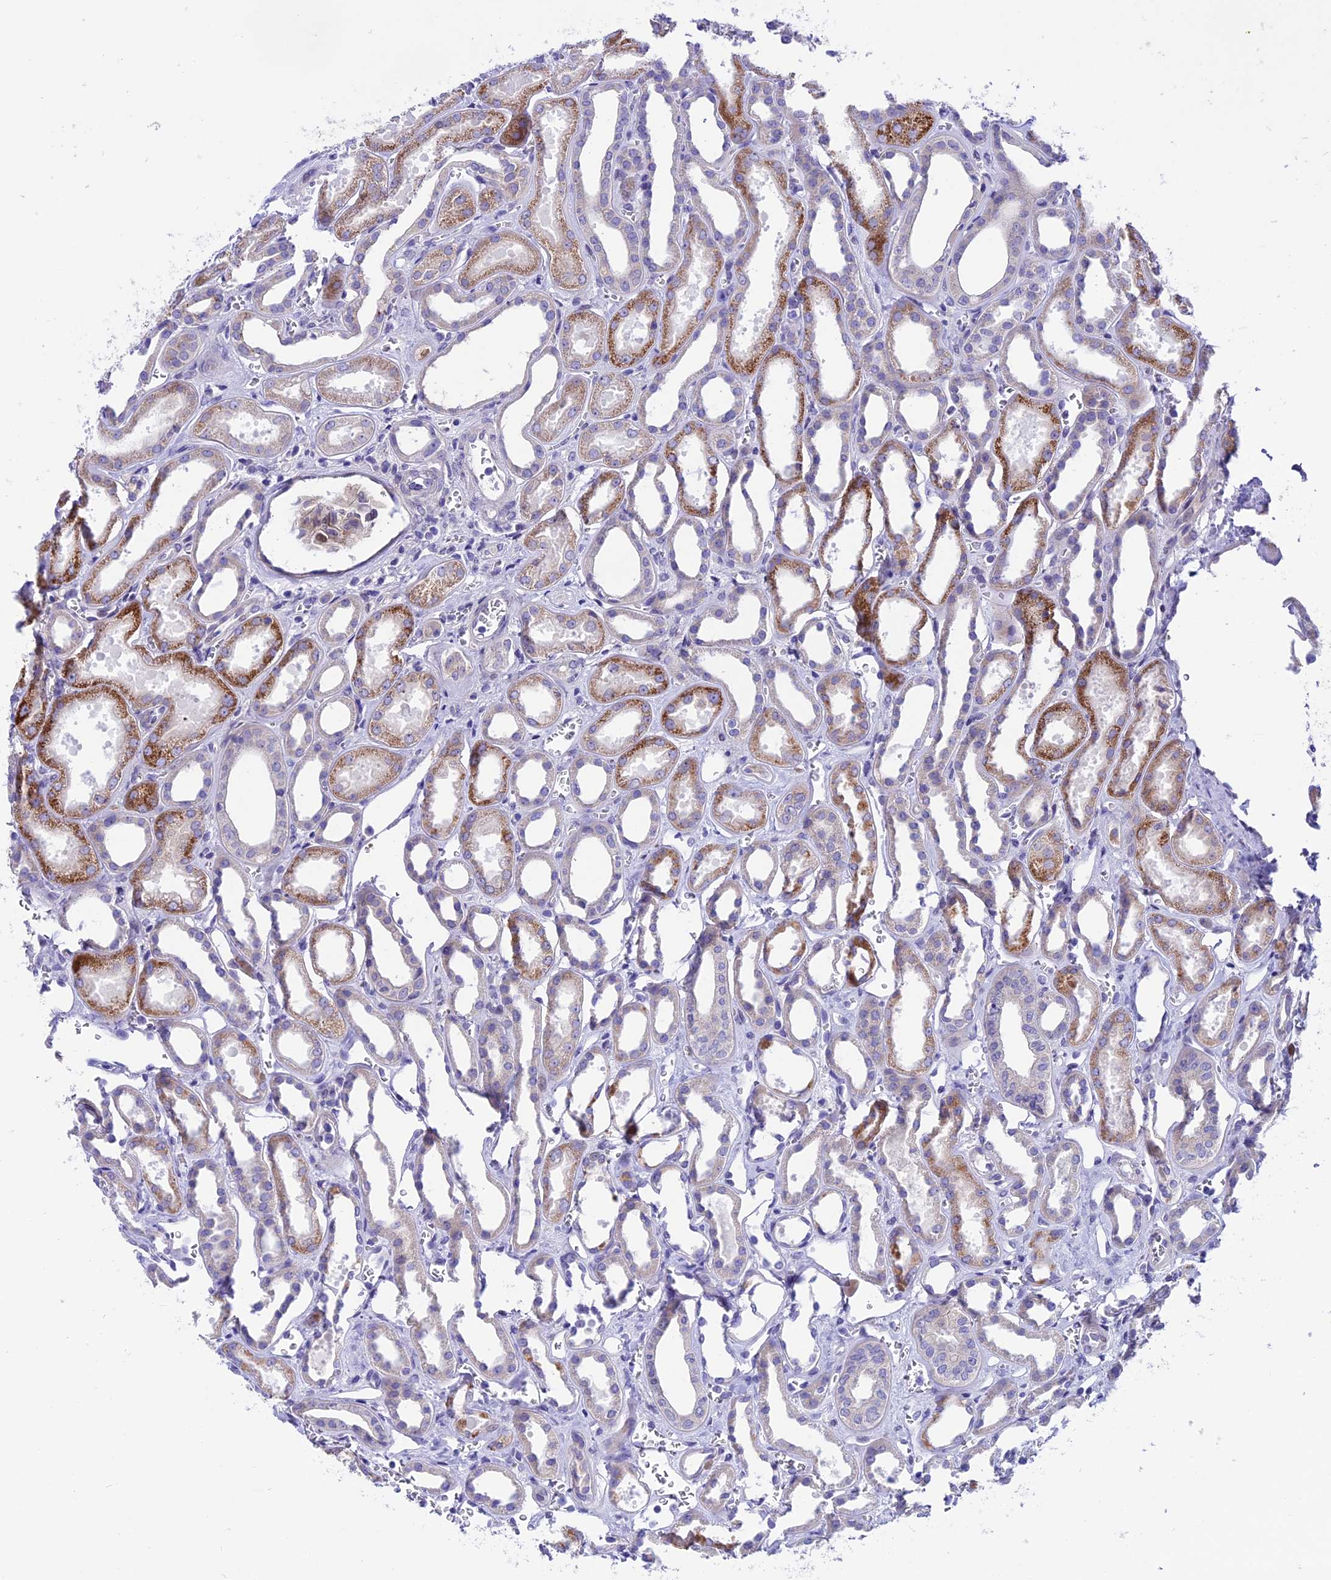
{"staining": {"intensity": "moderate", "quantity": "25%-75%", "location": "cytoplasmic/membranous"}, "tissue": "kidney", "cell_type": "Cells in glomeruli", "image_type": "normal", "snomed": [{"axis": "morphology", "description": "Normal tissue, NOS"}, {"axis": "morphology", "description": "Adenocarcinoma, NOS"}, {"axis": "topography", "description": "Kidney"}], "caption": "Kidney stained with immunohistochemistry exhibits moderate cytoplasmic/membranous expression in approximately 25%-75% of cells in glomeruli. (brown staining indicates protein expression, while blue staining denotes nuclei).", "gene": "TMEM171", "patient": {"sex": "female", "age": 68}}